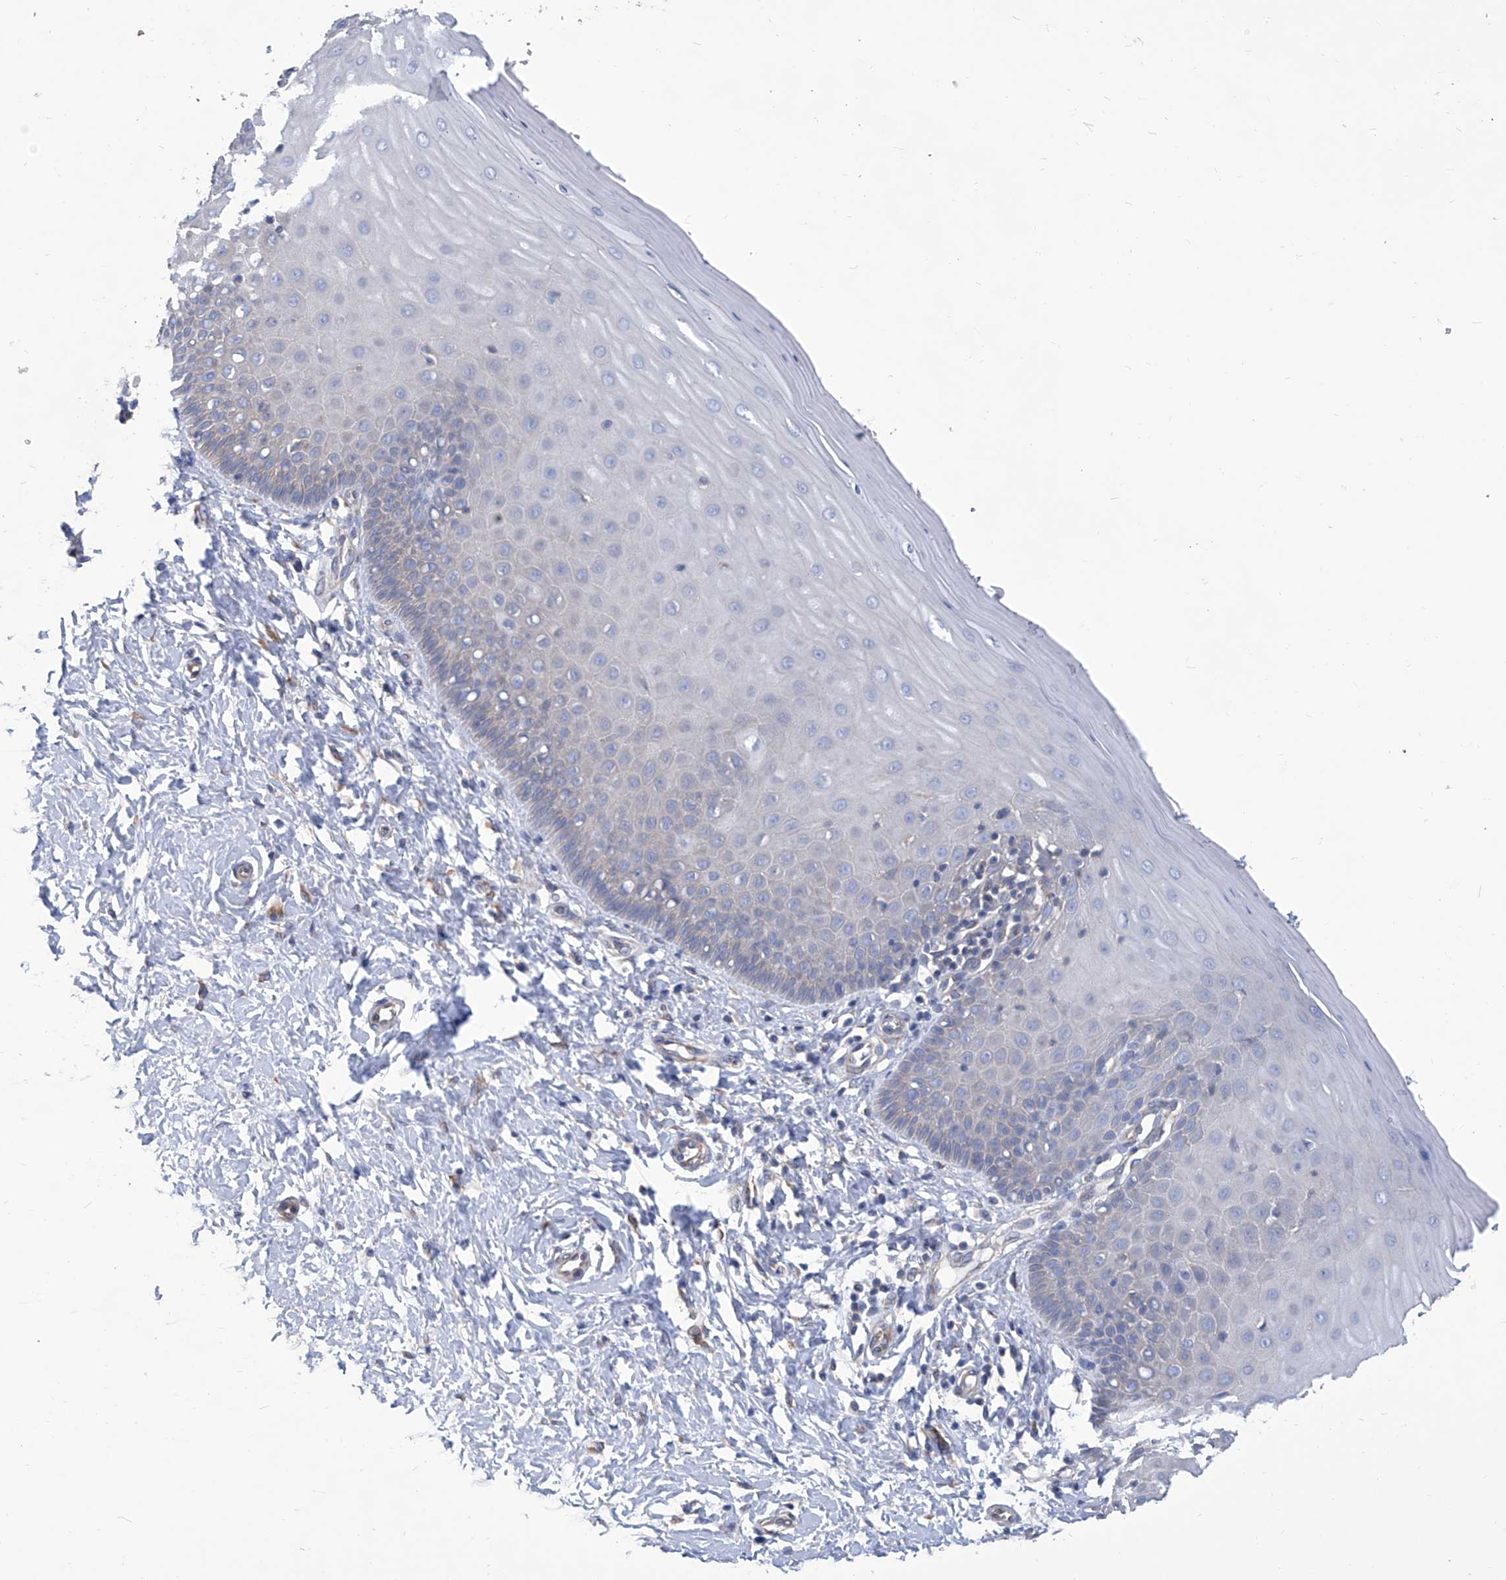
{"staining": {"intensity": "weak", "quantity": "25%-75%", "location": "cytoplasmic/membranous"}, "tissue": "cervix", "cell_type": "Glandular cells", "image_type": "normal", "snomed": [{"axis": "morphology", "description": "Normal tissue, NOS"}, {"axis": "topography", "description": "Cervix"}], "caption": "This is a photomicrograph of immunohistochemistry staining of unremarkable cervix, which shows weak expression in the cytoplasmic/membranous of glandular cells.", "gene": "SMS", "patient": {"sex": "female", "age": 55}}